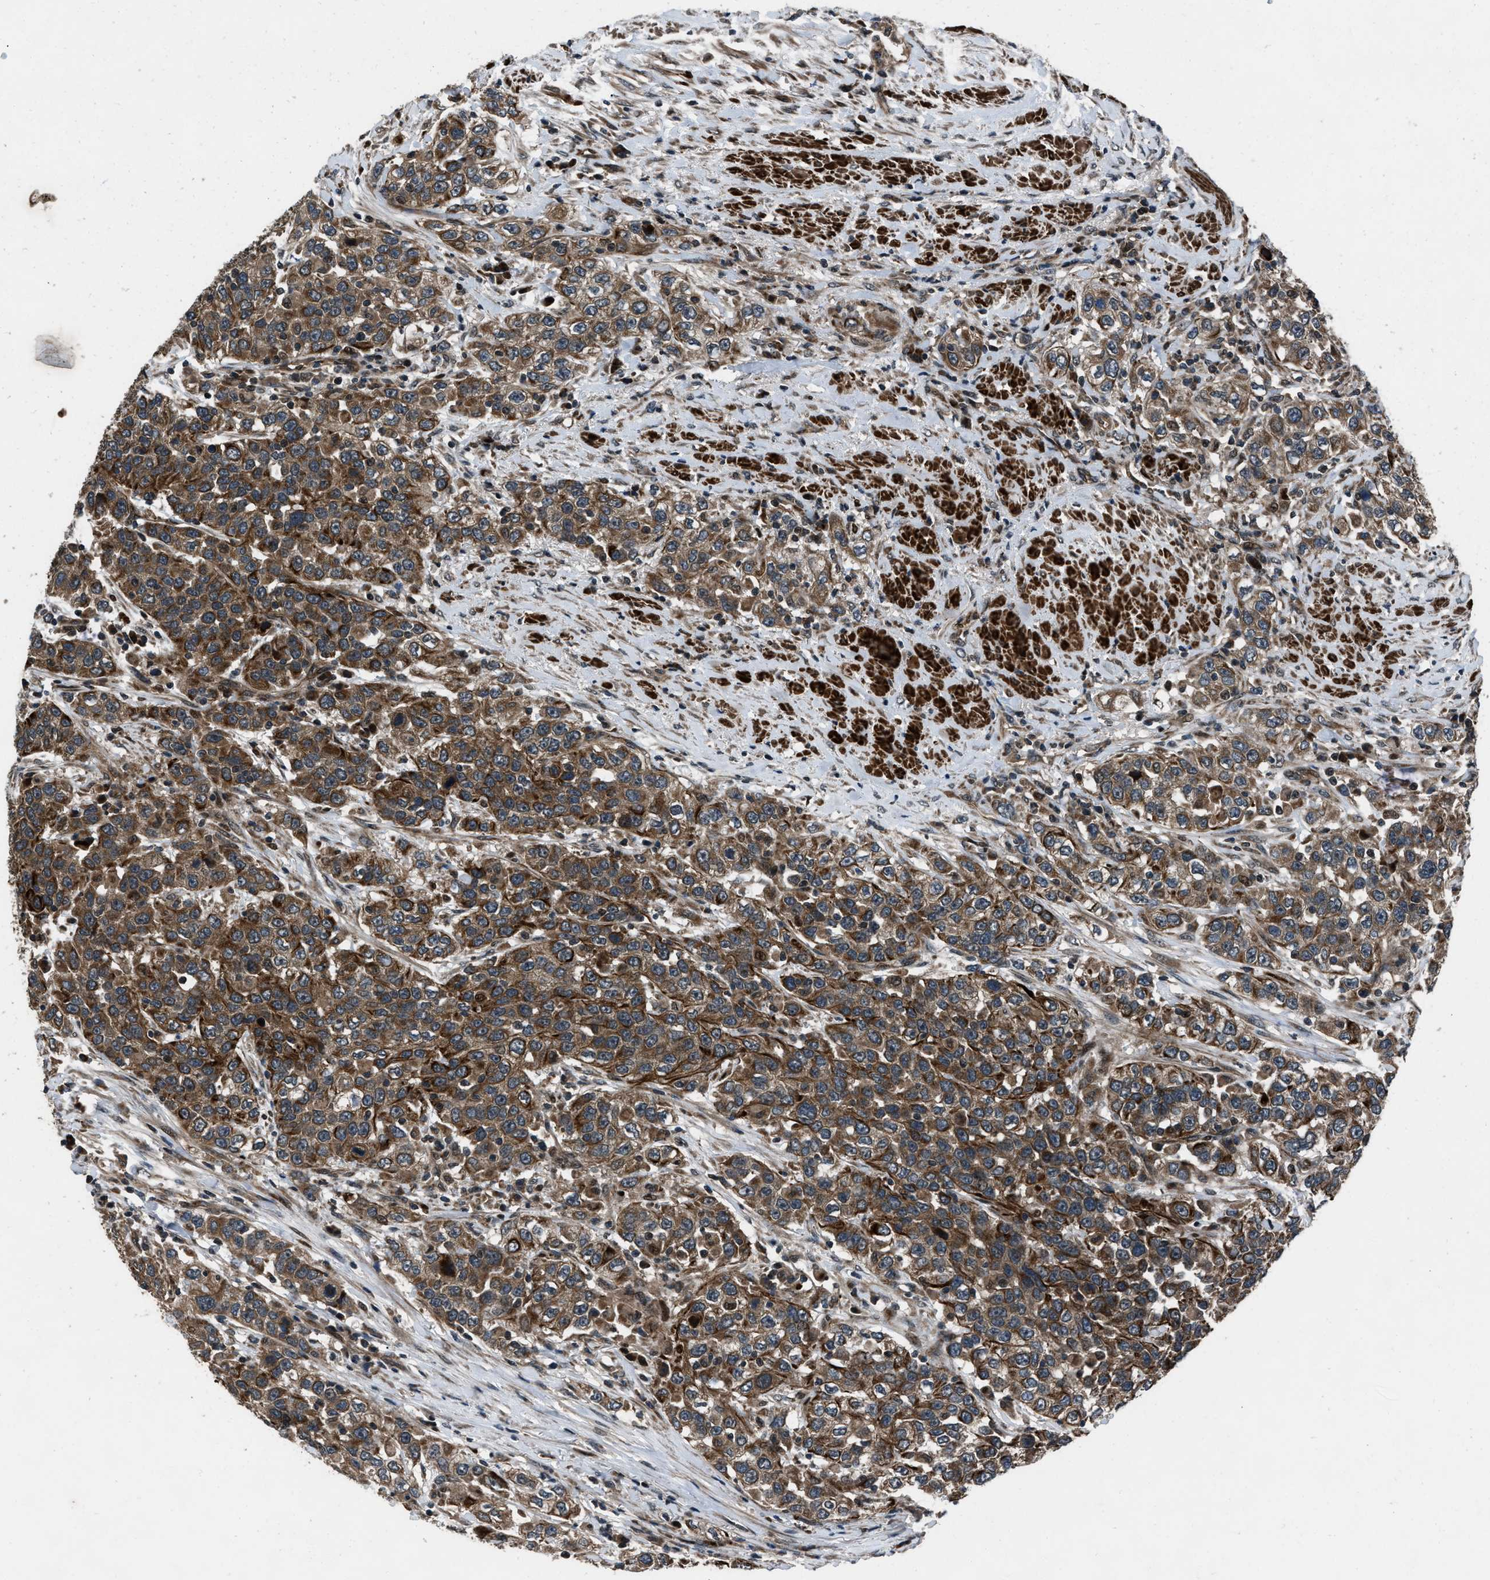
{"staining": {"intensity": "strong", "quantity": ">75%", "location": "cytoplasmic/membranous"}, "tissue": "urothelial cancer", "cell_type": "Tumor cells", "image_type": "cancer", "snomed": [{"axis": "morphology", "description": "Urothelial carcinoma, High grade"}, {"axis": "topography", "description": "Urinary bladder"}], "caption": "Urothelial cancer stained for a protein displays strong cytoplasmic/membranous positivity in tumor cells. The staining is performed using DAB (3,3'-diaminobenzidine) brown chromogen to label protein expression. The nuclei are counter-stained blue using hematoxylin.", "gene": "IRAK4", "patient": {"sex": "female", "age": 80}}